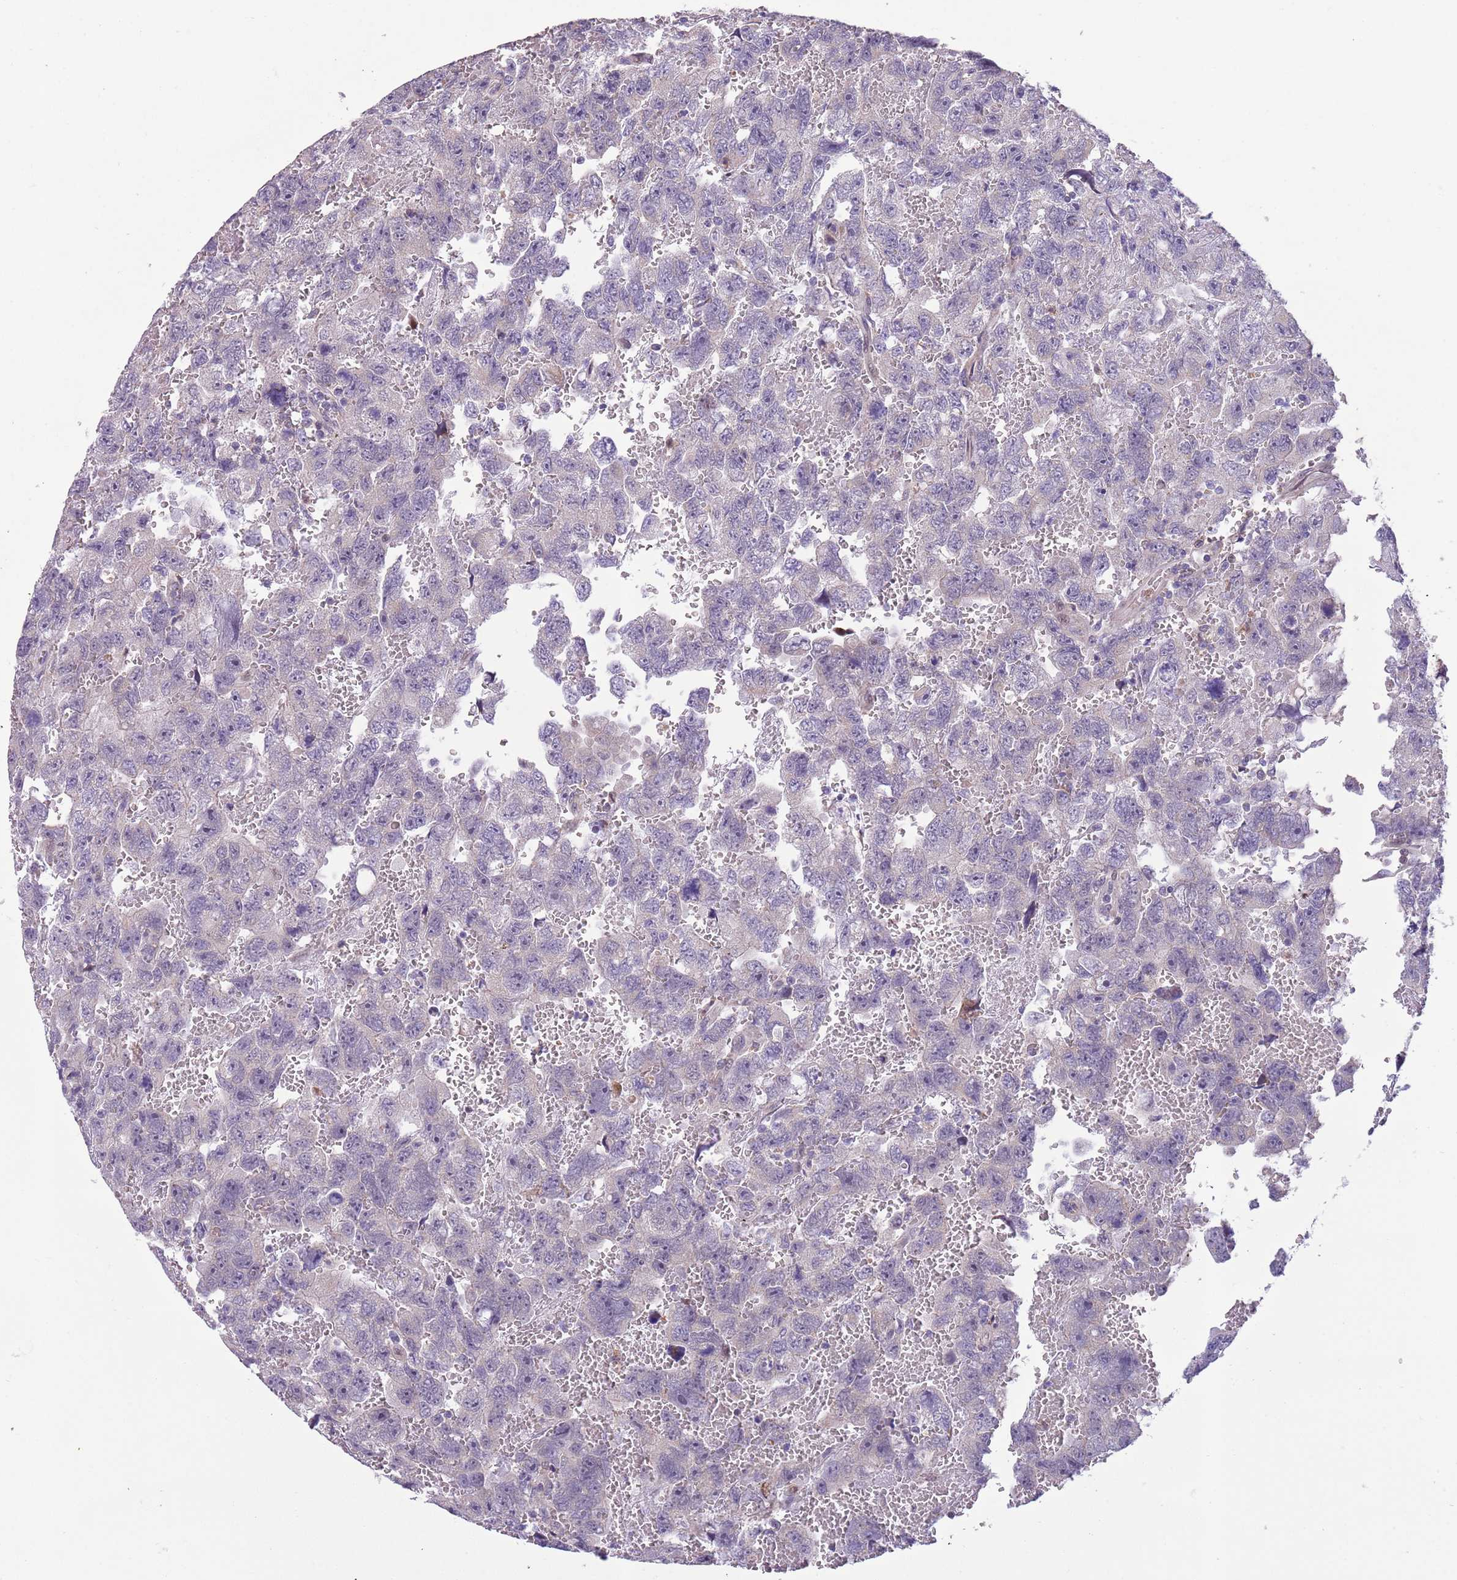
{"staining": {"intensity": "negative", "quantity": "none", "location": "none"}, "tissue": "testis cancer", "cell_type": "Tumor cells", "image_type": "cancer", "snomed": [{"axis": "morphology", "description": "Carcinoma, Embryonal, NOS"}, {"axis": "topography", "description": "Testis"}], "caption": "The IHC micrograph has no significant staining in tumor cells of embryonal carcinoma (testis) tissue.", "gene": "JAML", "patient": {"sex": "male", "age": 45}}